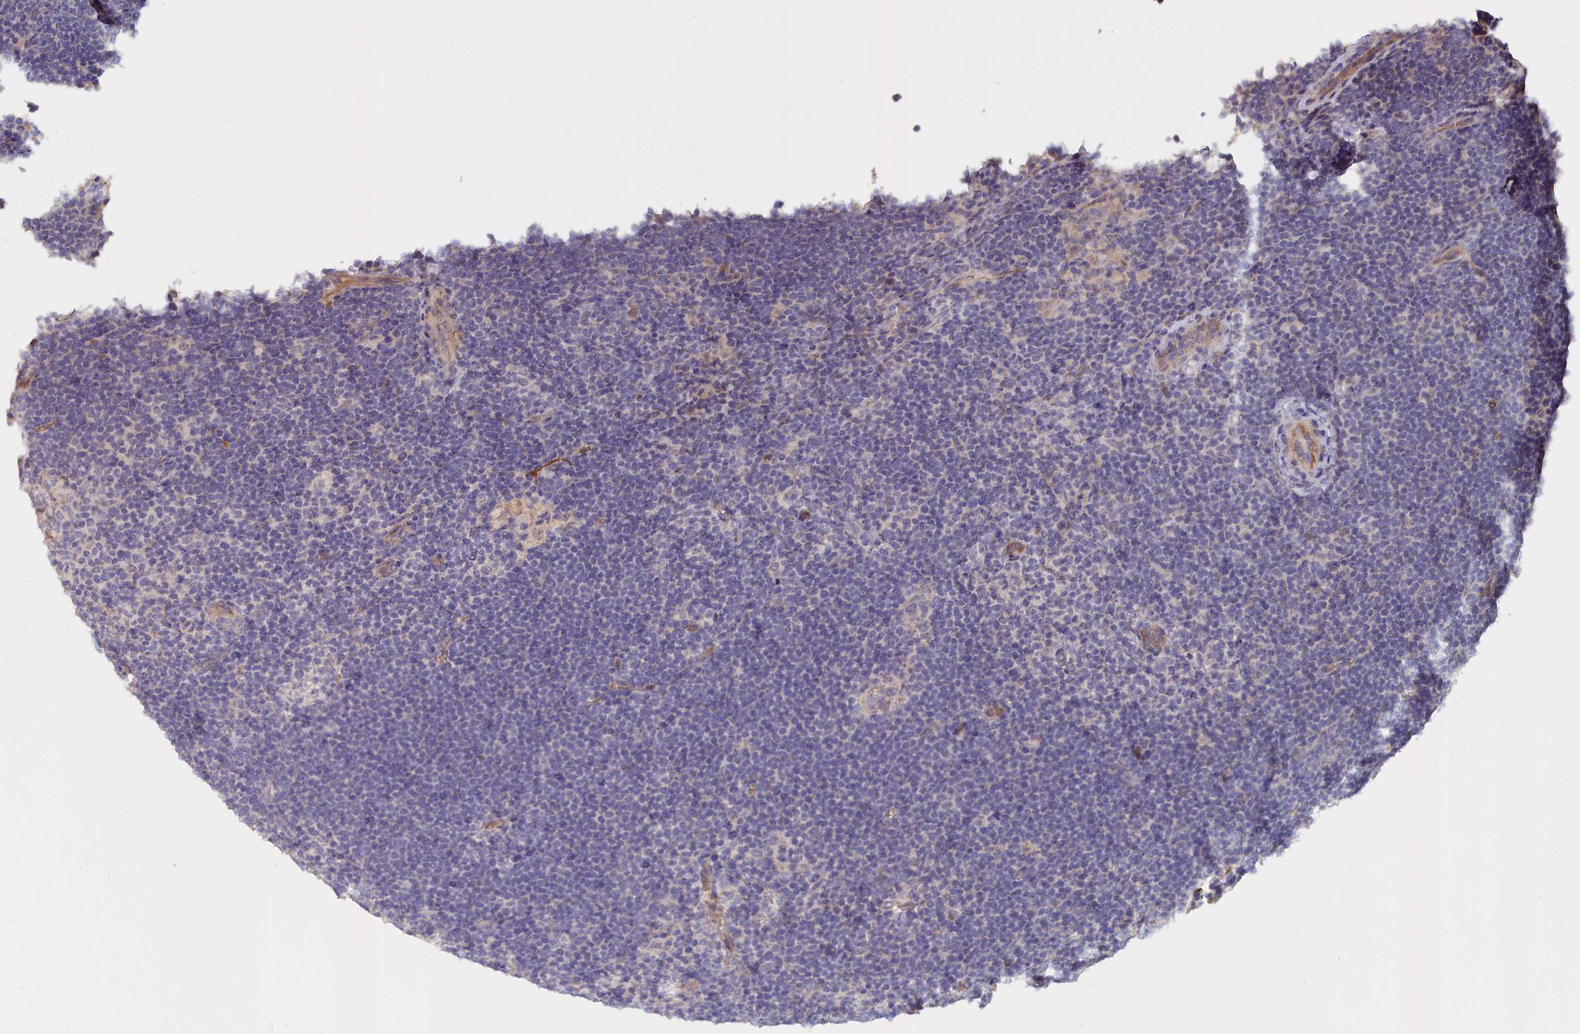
{"staining": {"intensity": "negative", "quantity": "none", "location": "none"}, "tissue": "lymphoma", "cell_type": "Tumor cells", "image_type": "cancer", "snomed": [{"axis": "morphology", "description": "Hodgkin's disease, NOS"}, {"axis": "topography", "description": "Lymph node"}], "caption": "Immunohistochemistry of lymphoma shows no positivity in tumor cells.", "gene": "C4orf19", "patient": {"sex": "female", "age": 57}}